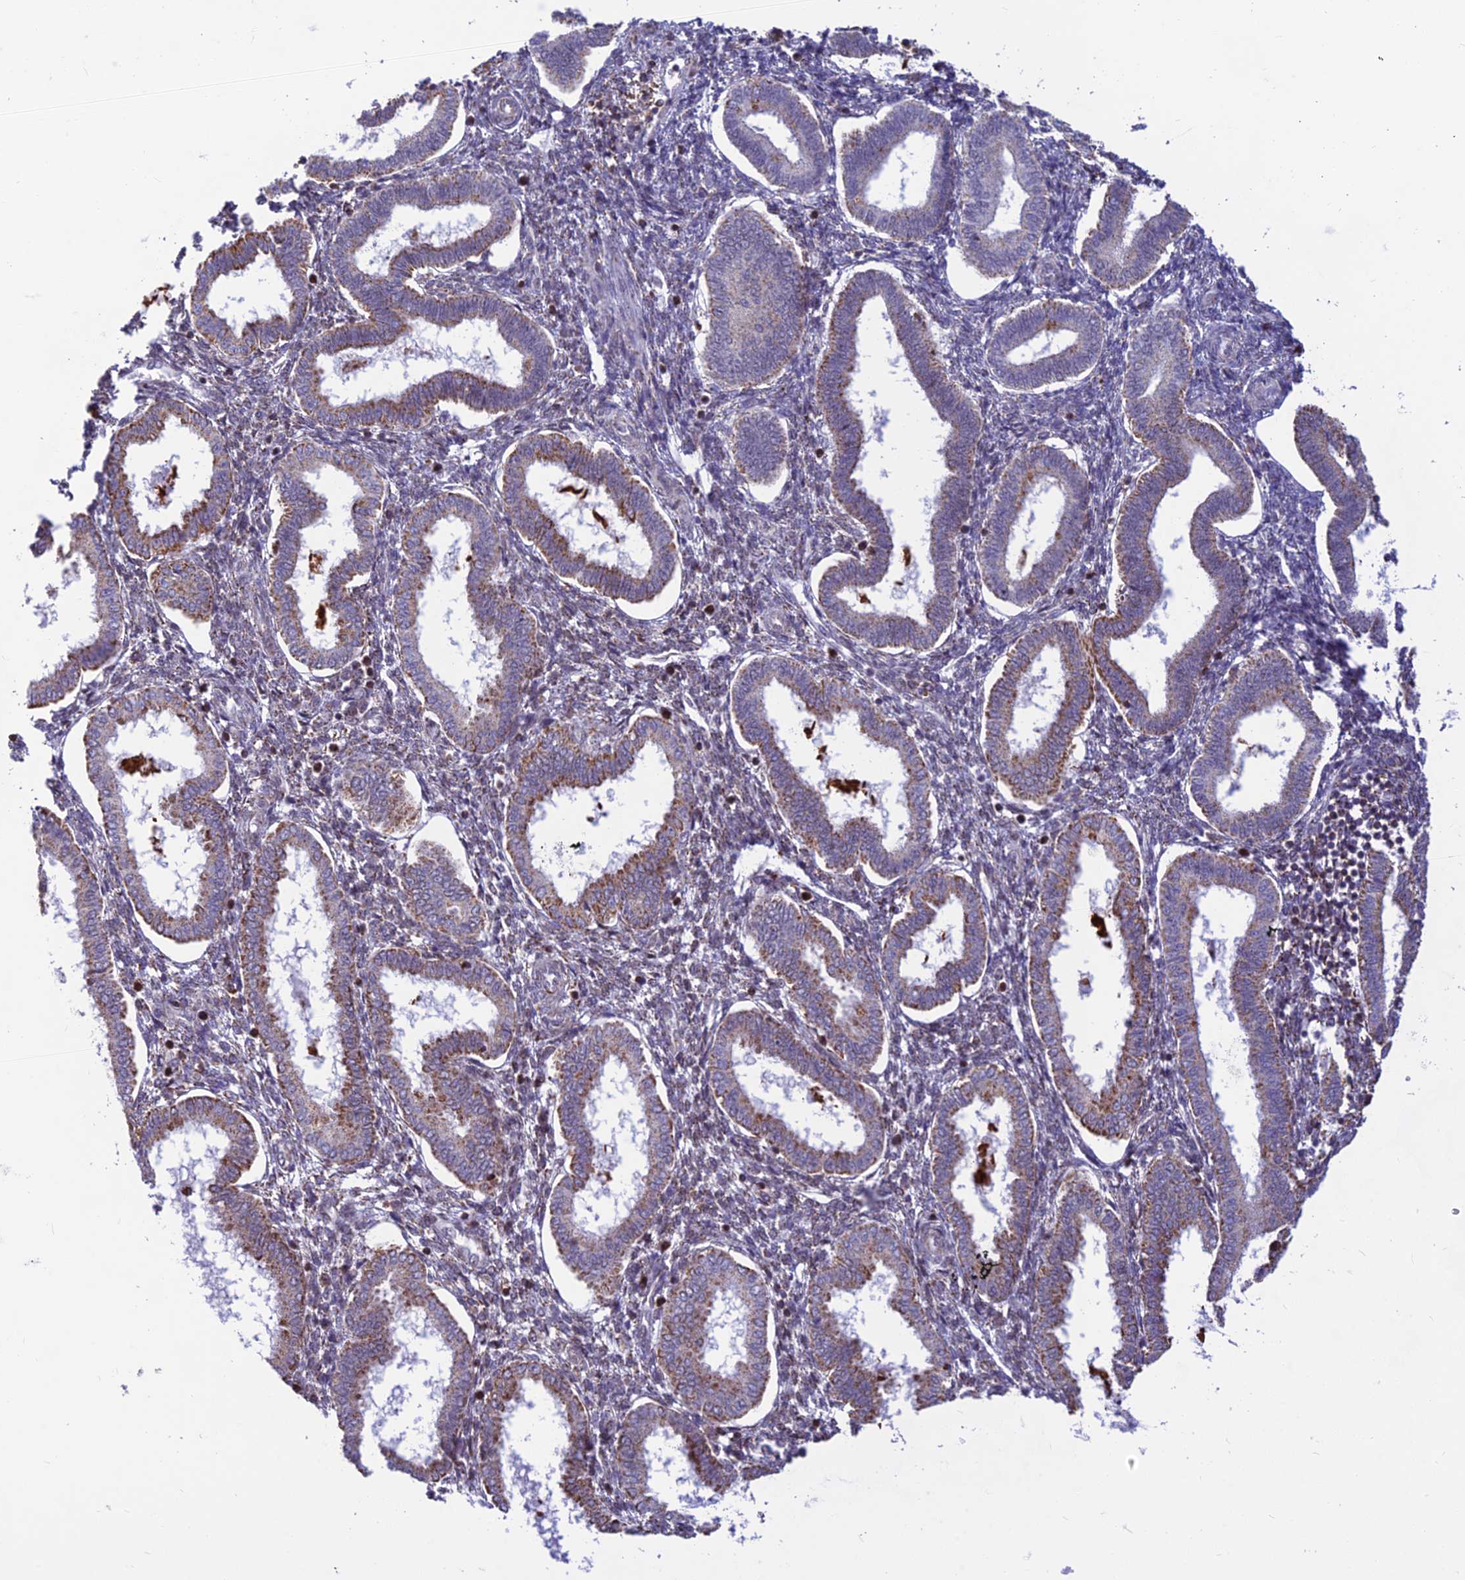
{"staining": {"intensity": "weak", "quantity": "25%-75%", "location": "cytoplasmic/membranous,nuclear"}, "tissue": "endometrium", "cell_type": "Cells in endometrial stroma", "image_type": "normal", "snomed": [{"axis": "morphology", "description": "Normal tissue, NOS"}, {"axis": "topography", "description": "Endometrium"}], "caption": "Protein analysis of benign endometrium demonstrates weak cytoplasmic/membranous,nuclear positivity in about 25%-75% of cells in endometrial stroma.", "gene": "POLR1G", "patient": {"sex": "female", "age": 24}}